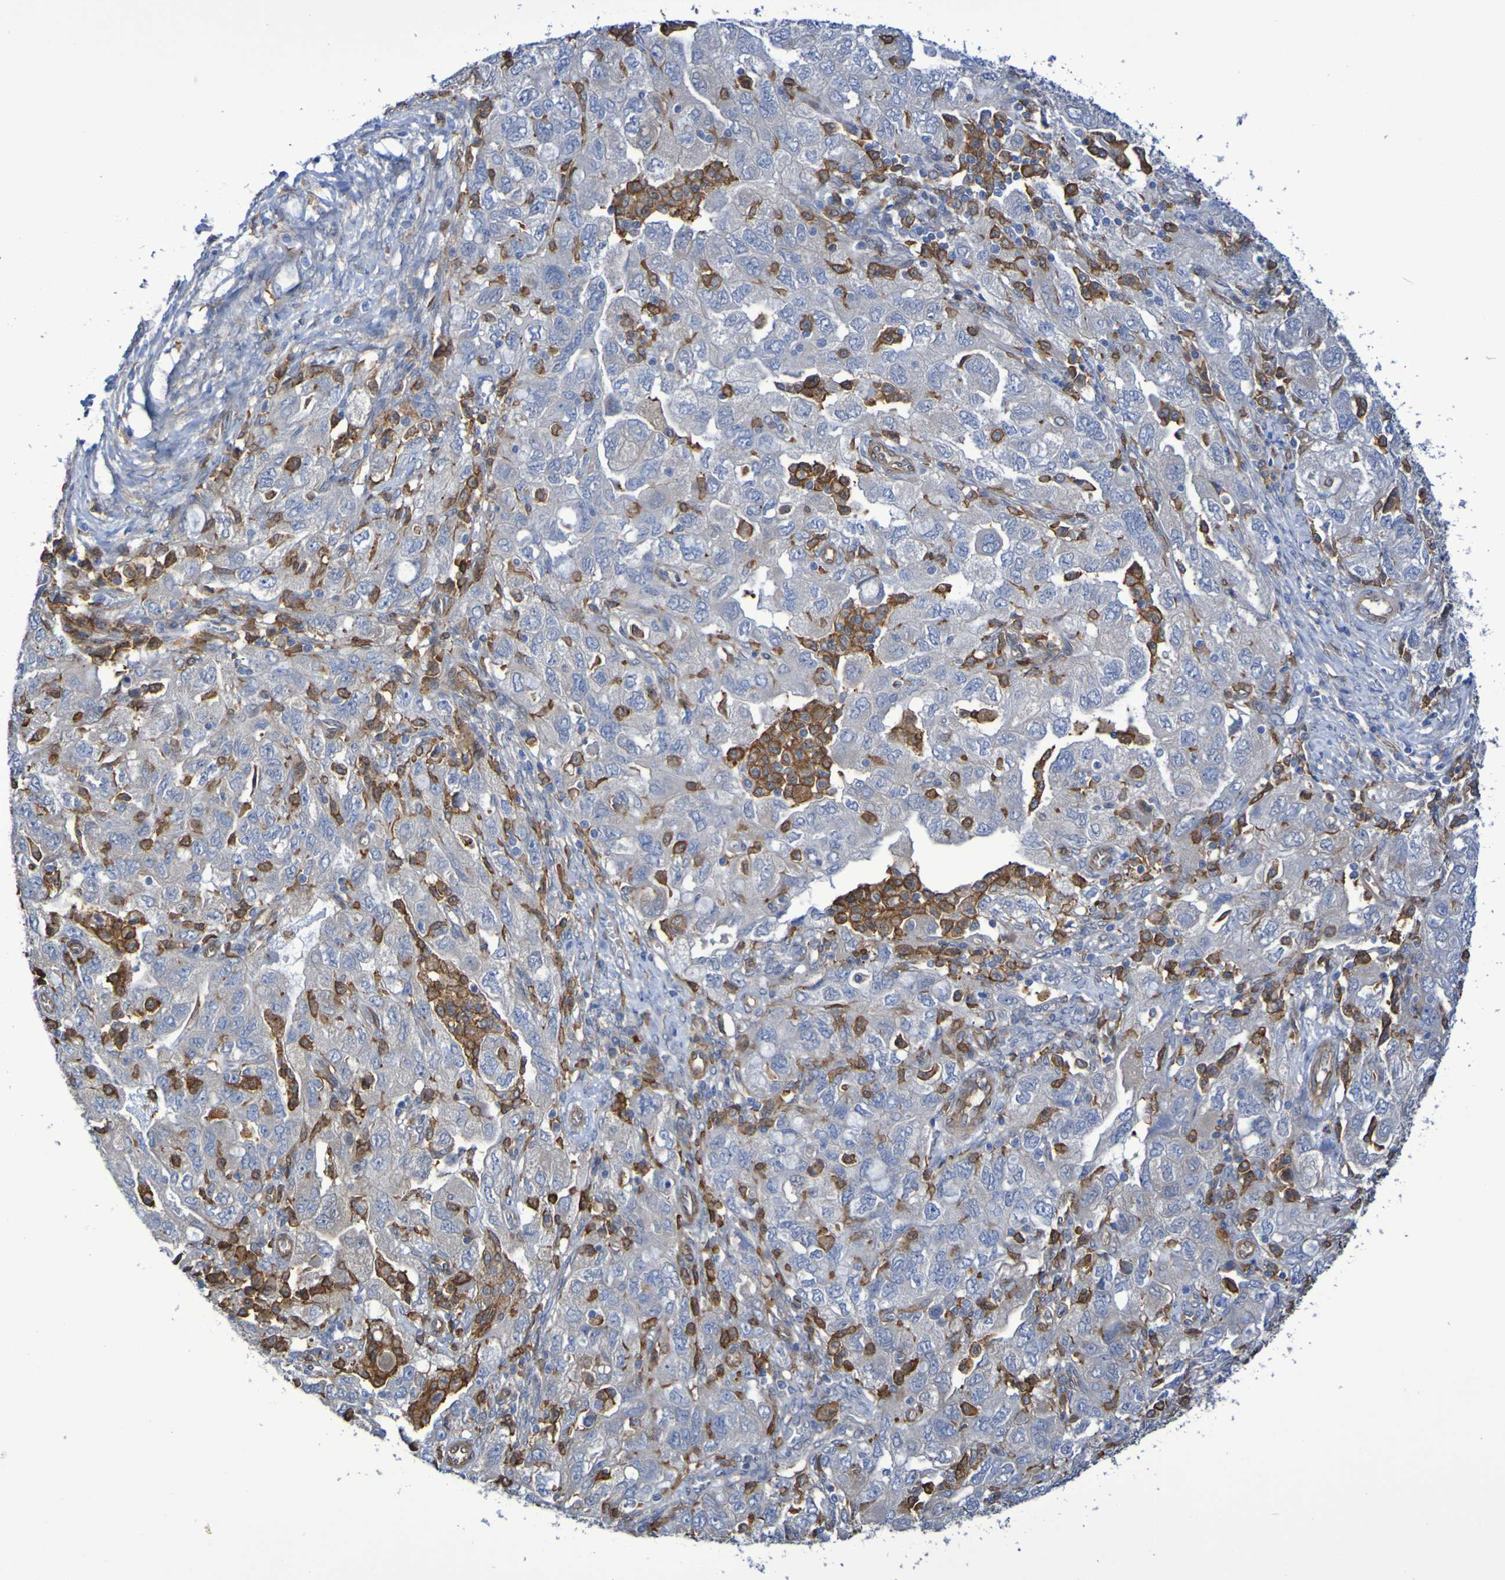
{"staining": {"intensity": "negative", "quantity": "none", "location": "none"}, "tissue": "ovarian cancer", "cell_type": "Tumor cells", "image_type": "cancer", "snomed": [{"axis": "morphology", "description": "Carcinoma, NOS"}, {"axis": "morphology", "description": "Cystadenocarcinoma, serous, NOS"}, {"axis": "topography", "description": "Ovary"}], "caption": "Photomicrograph shows no significant protein expression in tumor cells of ovarian cancer (serous cystadenocarcinoma).", "gene": "SCRG1", "patient": {"sex": "female", "age": 69}}